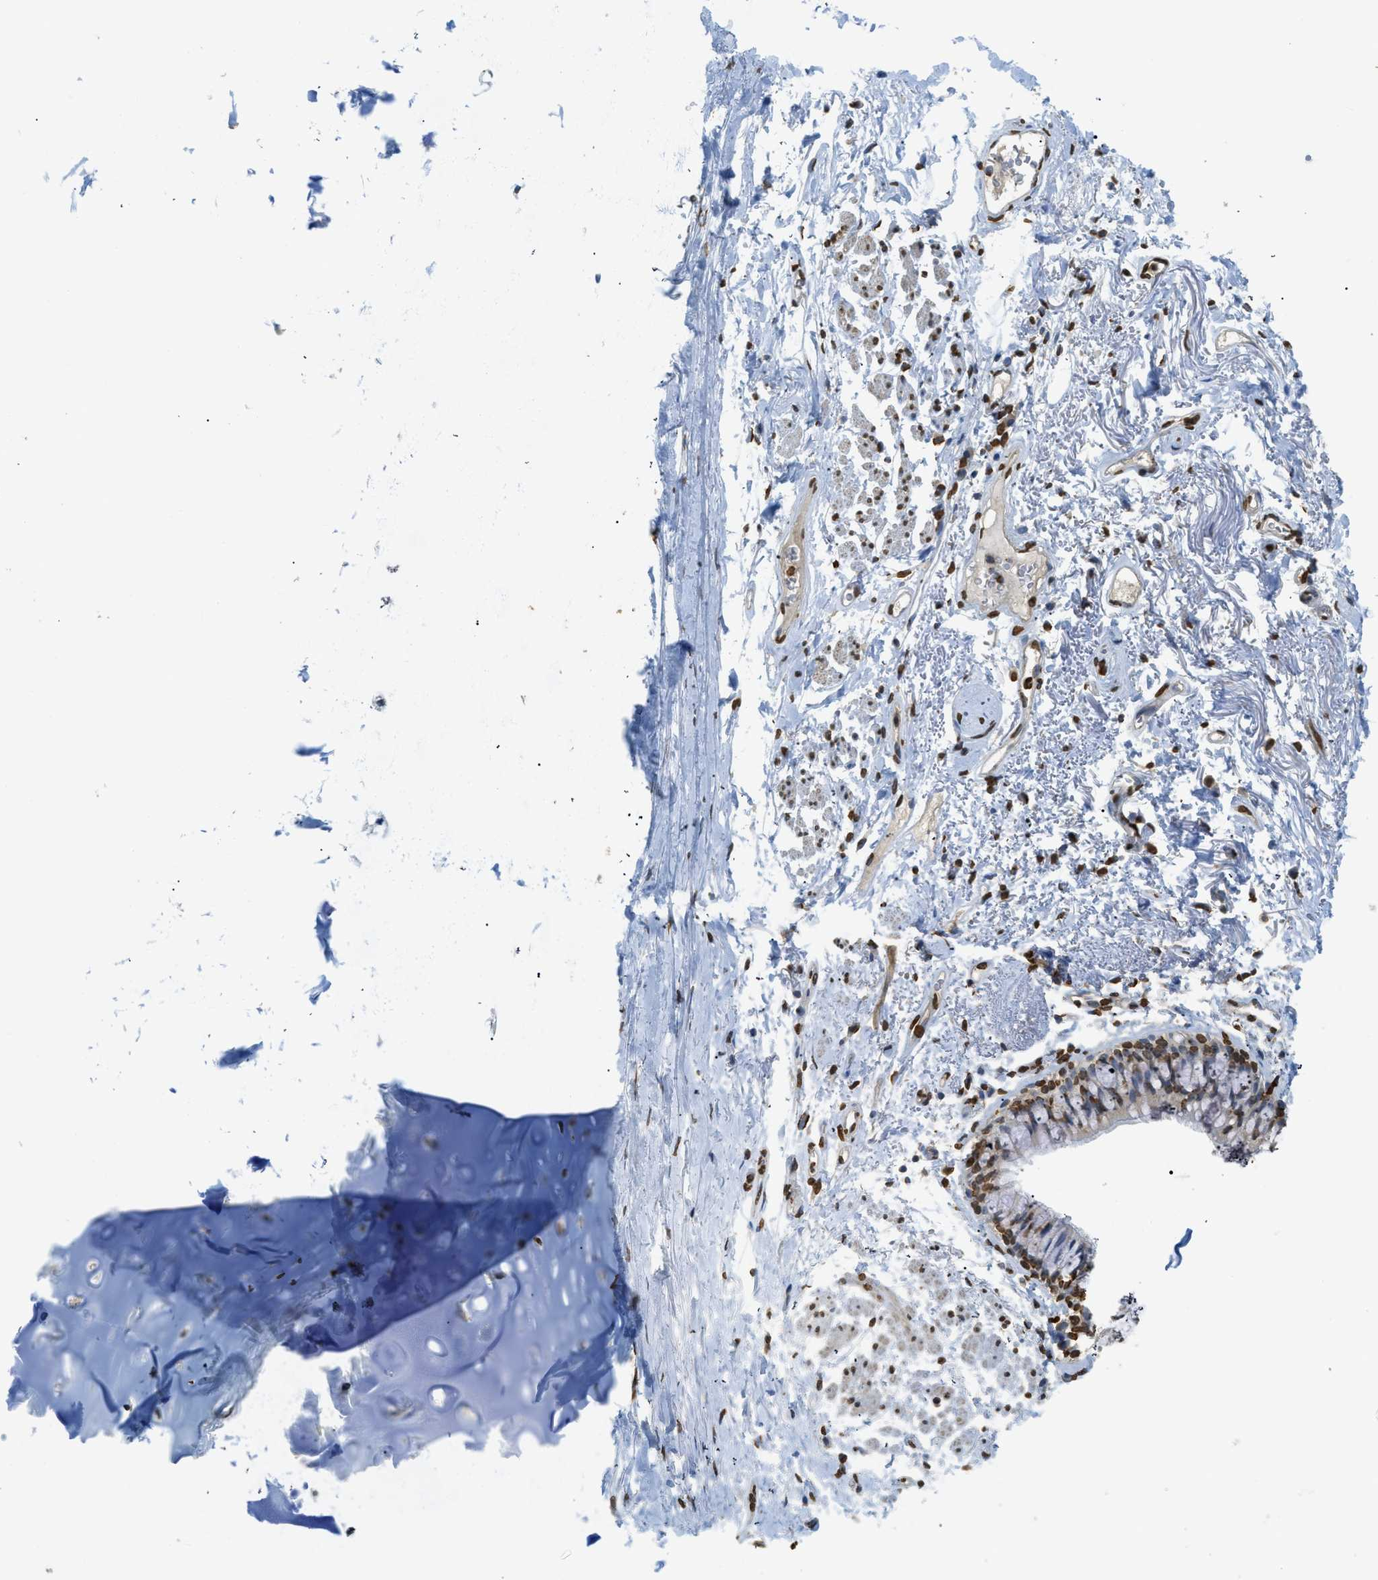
{"staining": {"intensity": "strong", "quantity": ">75%", "location": "nuclear"}, "tissue": "adipose tissue", "cell_type": "Adipocytes", "image_type": "normal", "snomed": [{"axis": "morphology", "description": "Normal tissue, NOS"}, {"axis": "topography", "description": "Cartilage tissue"}, {"axis": "topography", "description": "Bronchus"}], "caption": "A high-resolution micrograph shows IHC staining of normal adipose tissue, which shows strong nuclear expression in about >75% of adipocytes.", "gene": "NR5A2", "patient": {"sex": "female", "age": 73}}